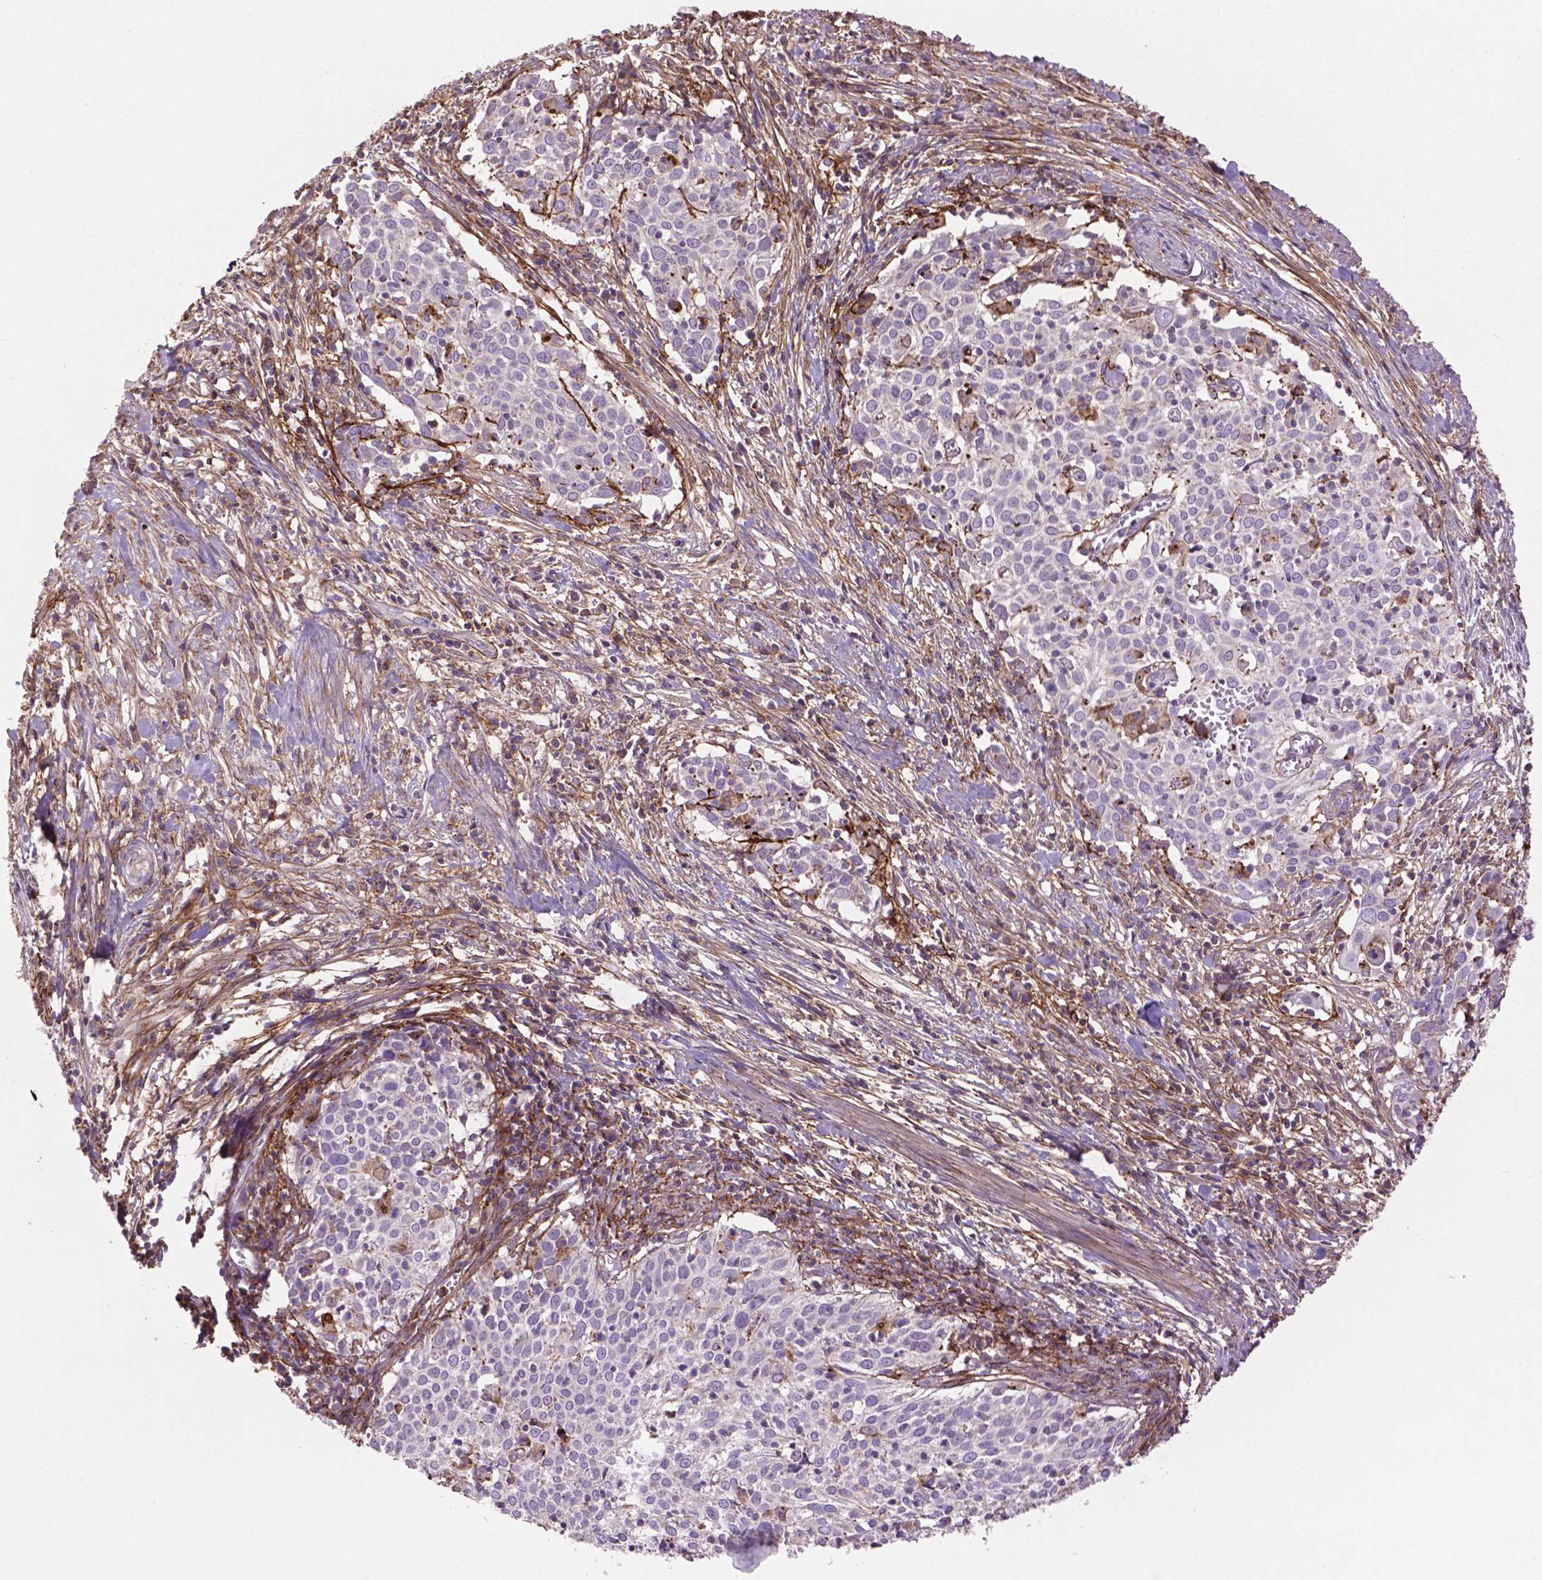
{"staining": {"intensity": "negative", "quantity": "none", "location": "none"}, "tissue": "cervical cancer", "cell_type": "Tumor cells", "image_type": "cancer", "snomed": [{"axis": "morphology", "description": "Squamous cell carcinoma, NOS"}, {"axis": "topography", "description": "Cervix"}], "caption": "Tumor cells show no significant positivity in squamous cell carcinoma (cervical).", "gene": "LRRC3C", "patient": {"sex": "female", "age": 39}}